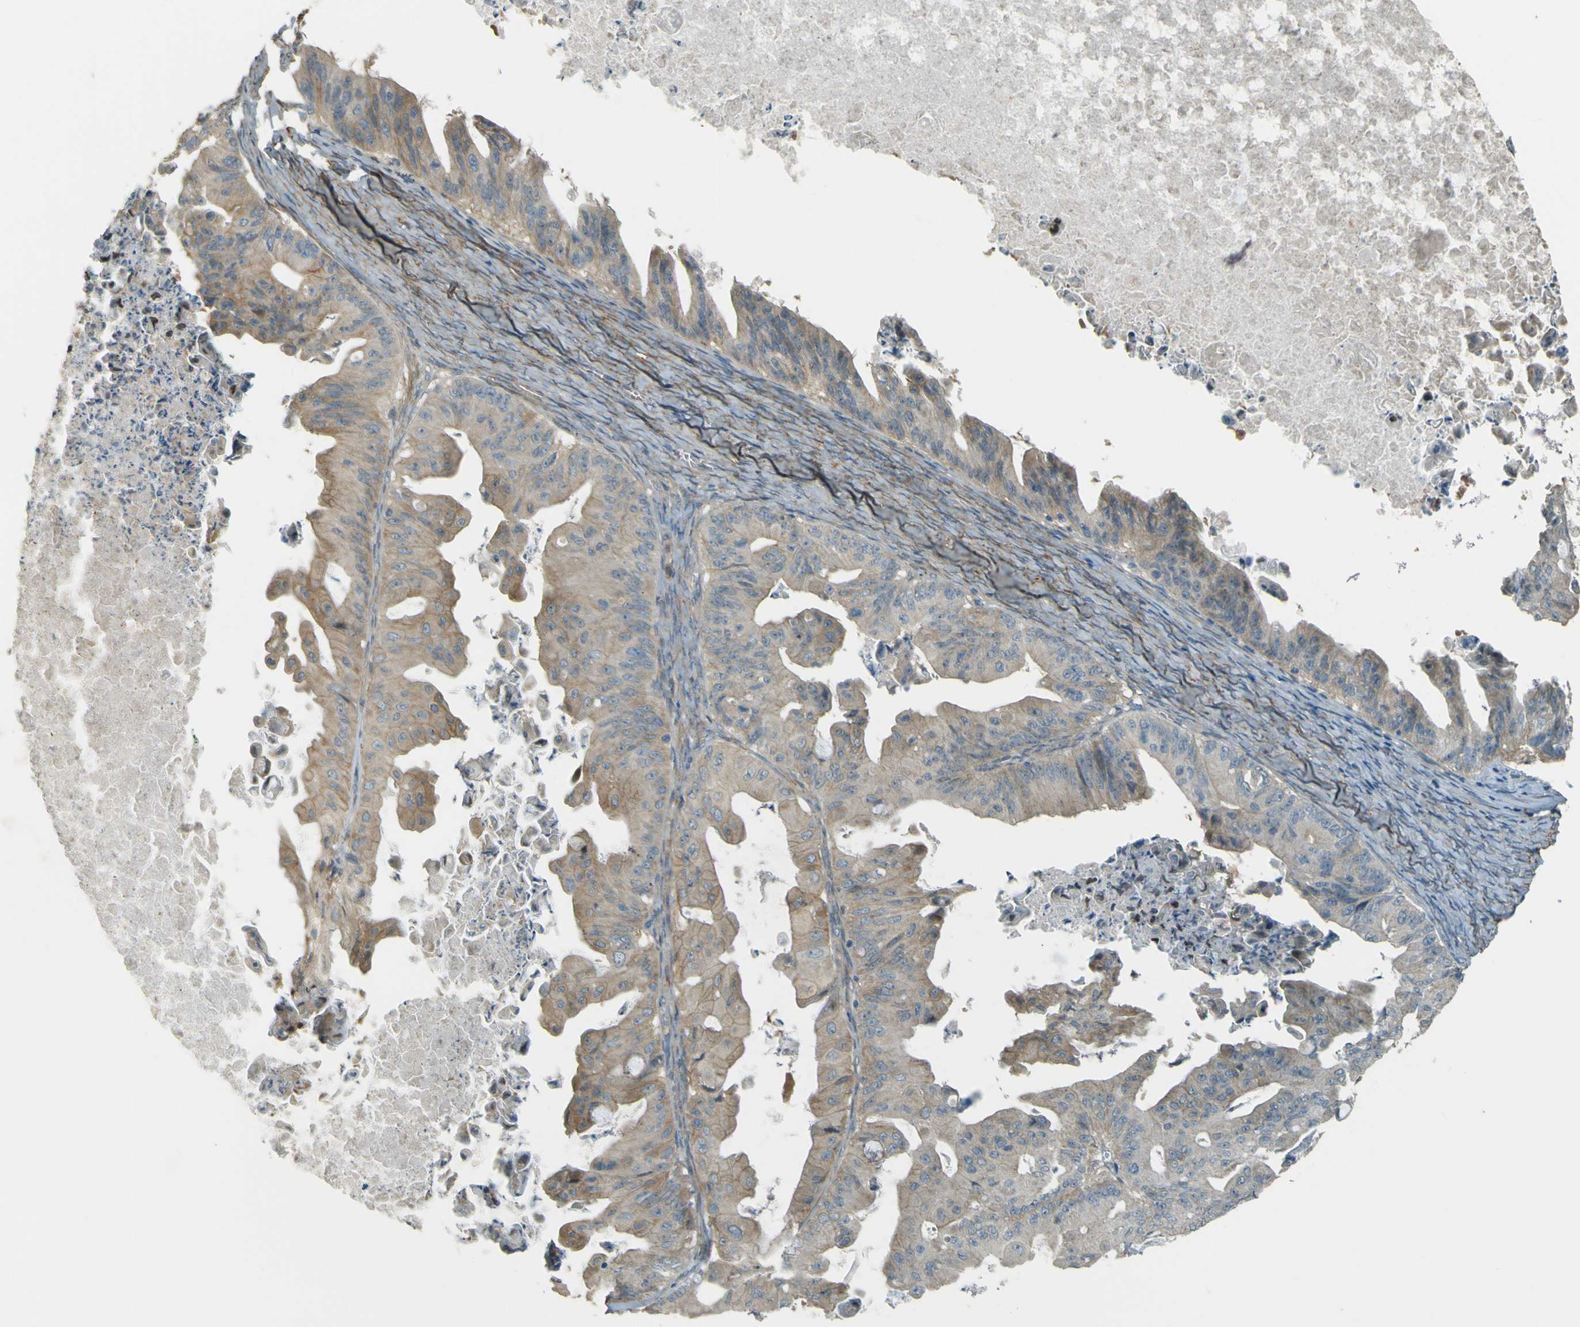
{"staining": {"intensity": "weak", "quantity": "25%-75%", "location": "cytoplasmic/membranous"}, "tissue": "ovarian cancer", "cell_type": "Tumor cells", "image_type": "cancer", "snomed": [{"axis": "morphology", "description": "Cystadenocarcinoma, mucinous, NOS"}, {"axis": "topography", "description": "Ovary"}], "caption": "Human ovarian mucinous cystadenocarcinoma stained for a protein (brown) shows weak cytoplasmic/membranous positive staining in about 25%-75% of tumor cells.", "gene": "NEXN", "patient": {"sex": "female", "age": 37}}